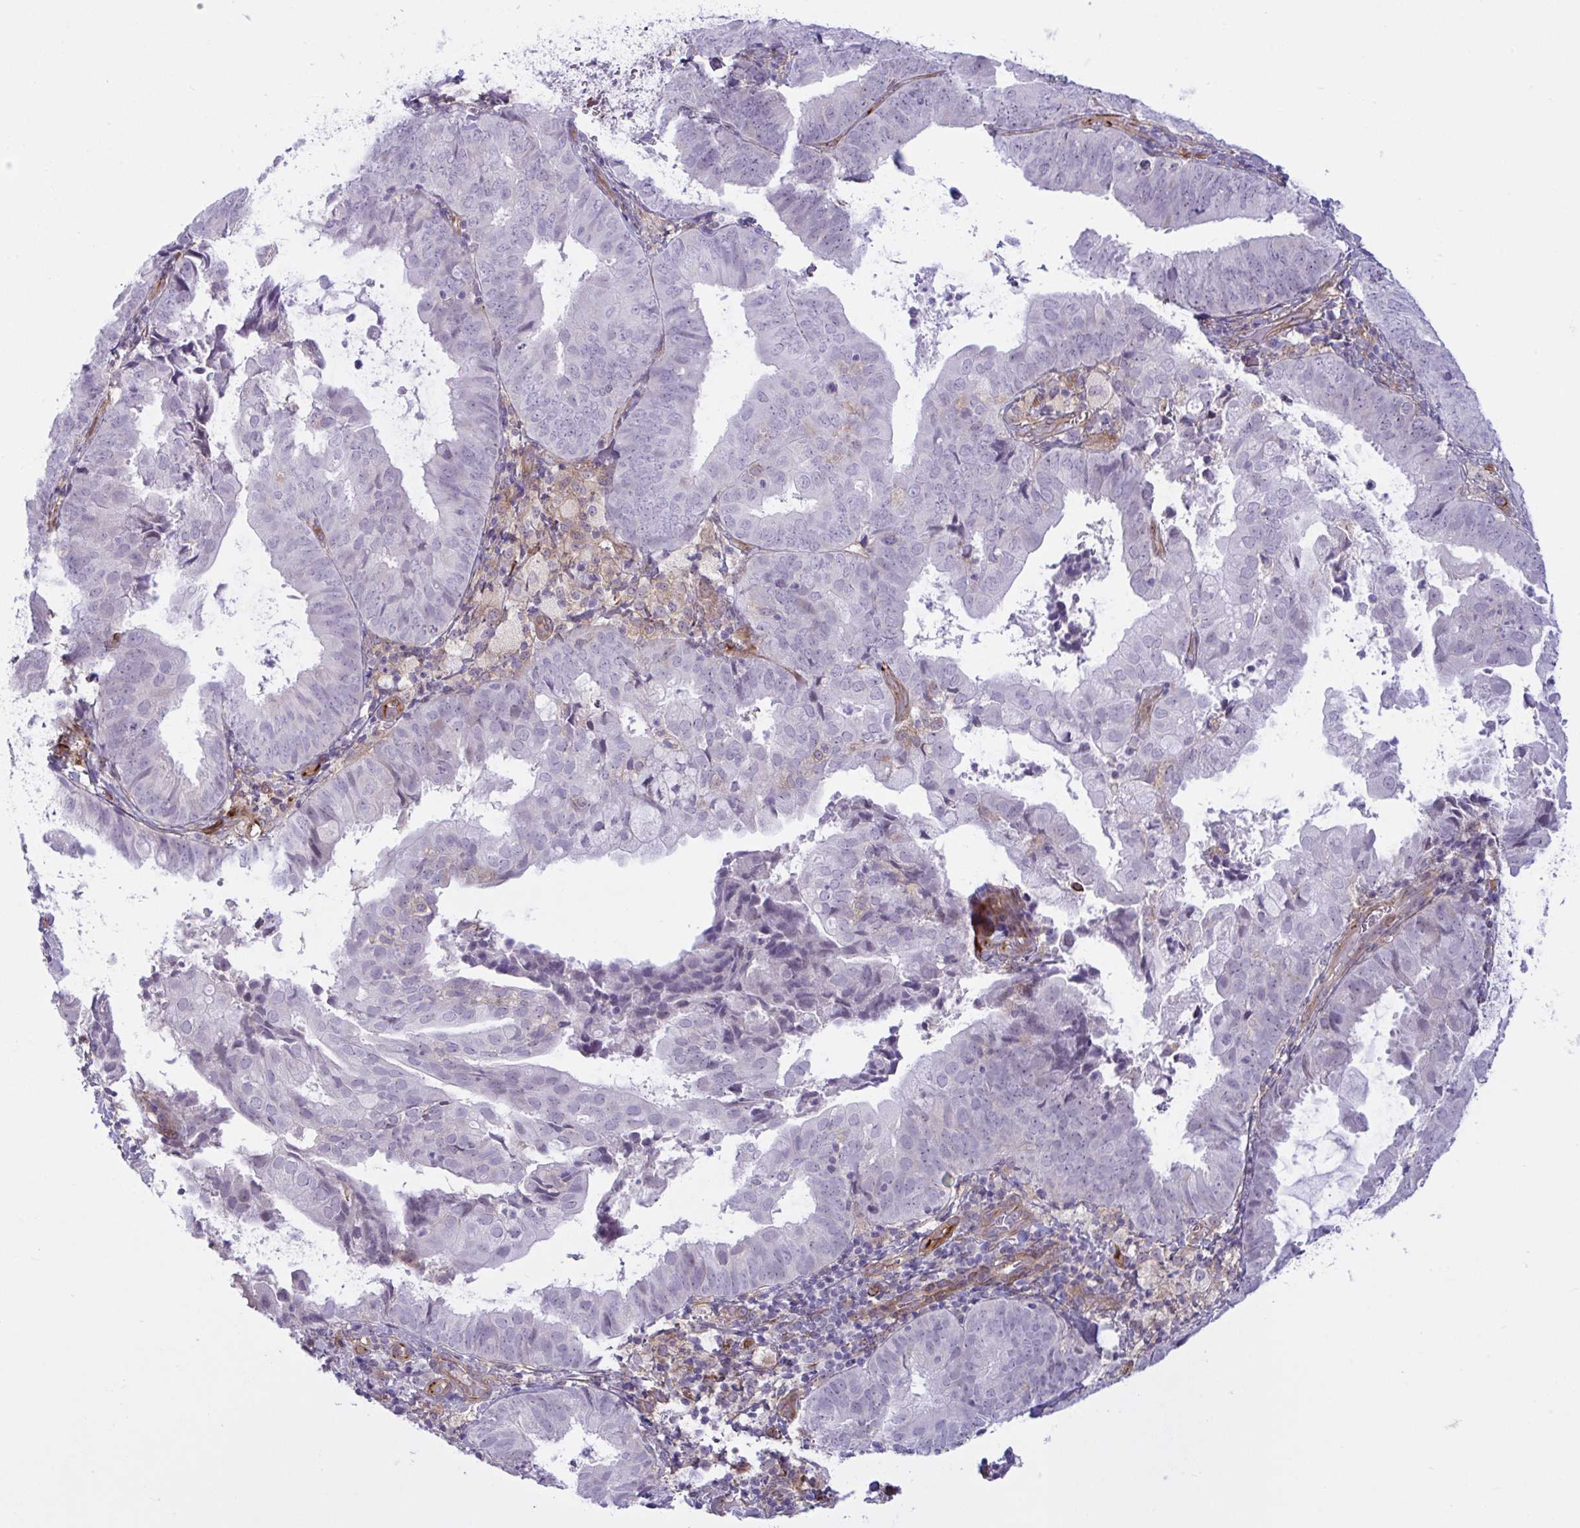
{"staining": {"intensity": "negative", "quantity": "none", "location": "none"}, "tissue": "endometrial cancer", "cell_type": "Tumor cells", "image_type": "cancer", "snomed": [{"axis": "morphology", "description": "Adenocarcinoma, NOS"}, {"axis": "topography", "description": "Endometrium"}], "caption": "A photomicrograph of endometrial cancer stained for a protein displays no brown staining in tumor cells.", "gene": "PRRT4", "patient": {"sex": "female", "age": 80}}